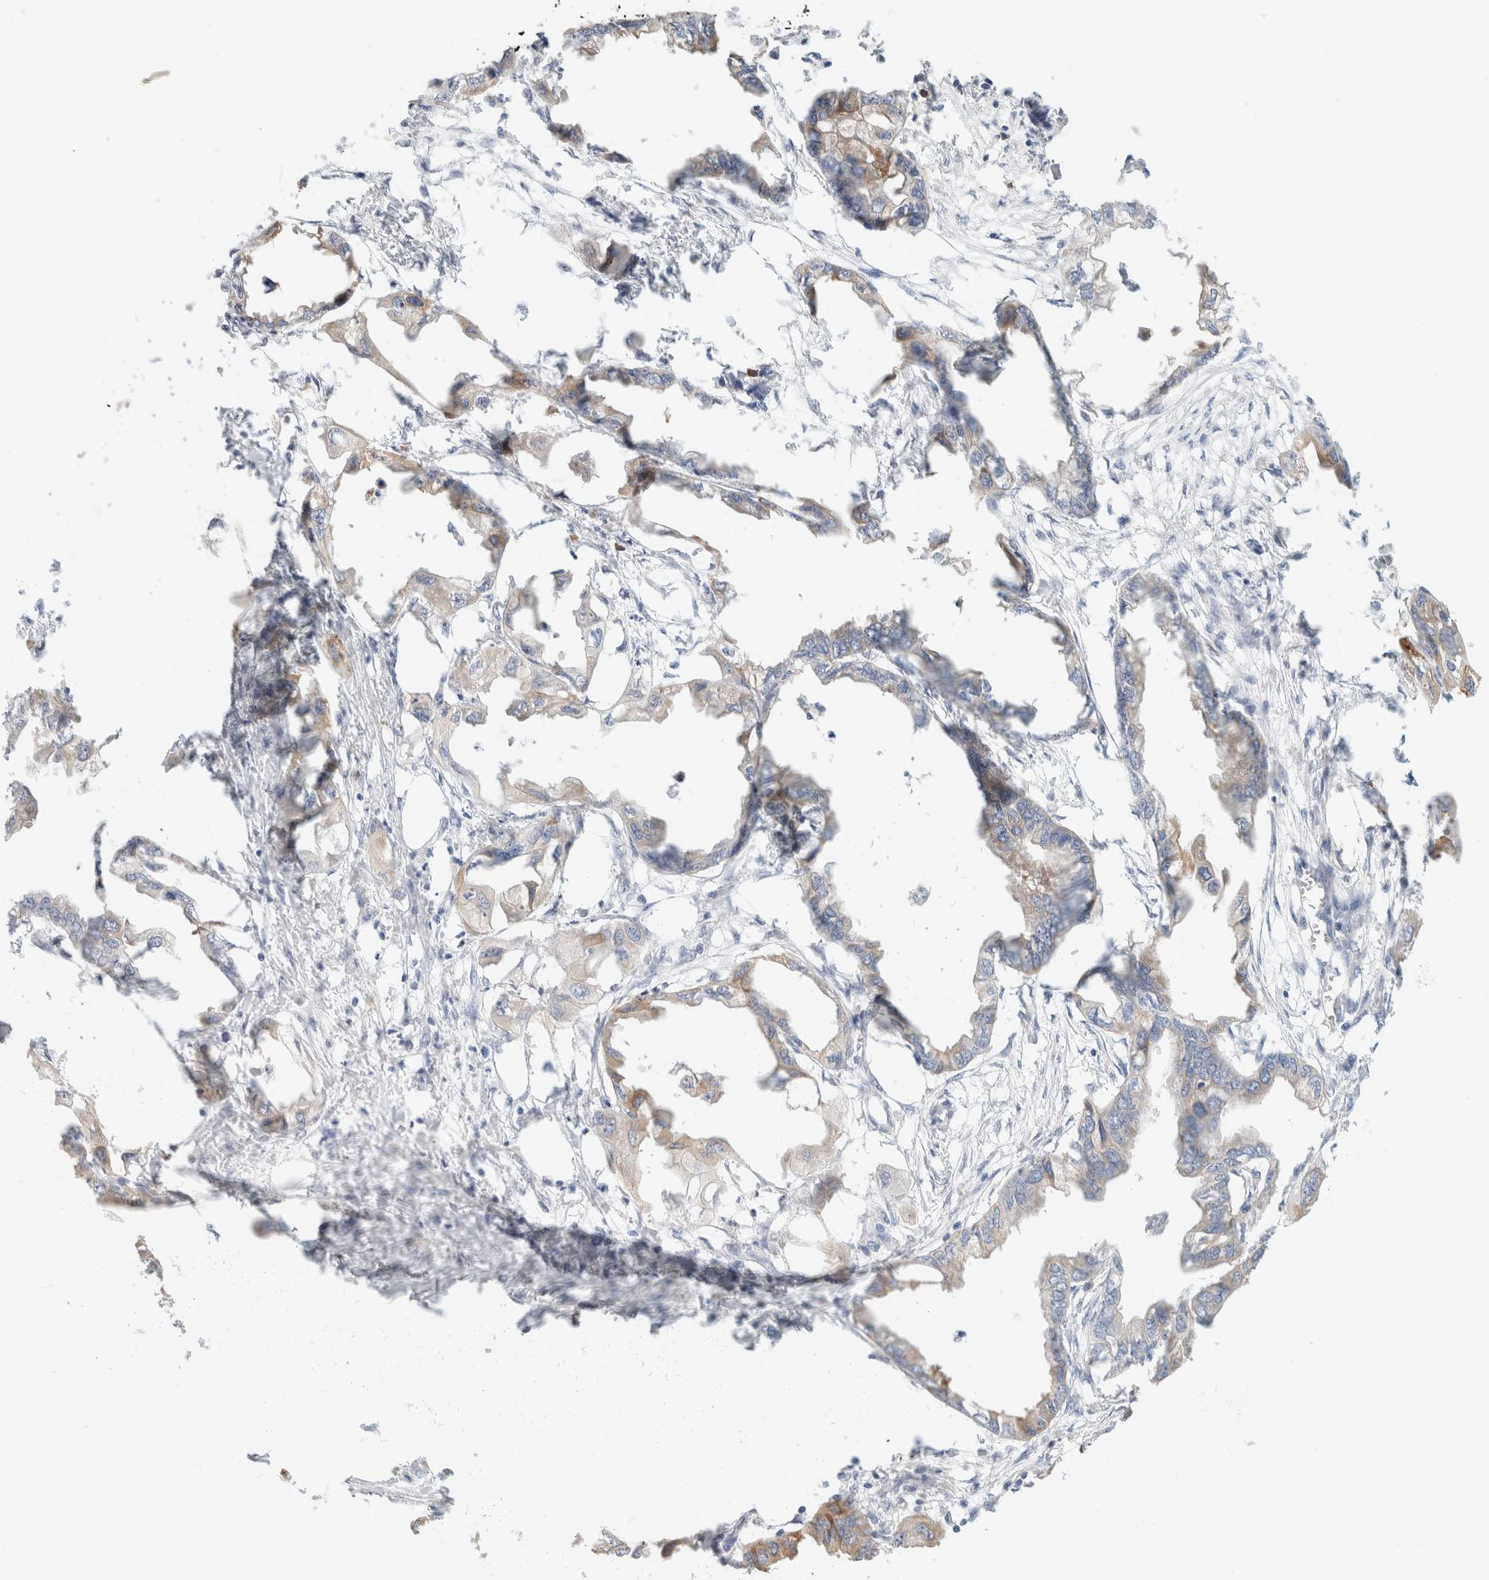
{"staining": {"intensity": "weak", "quantity": "<25%", "location": "cytoplasmic/membranous"}, "tissue": "endometrial cancer", "cell_type": "Tumor cells", "image_type": "cancer", "snomed": [{"axis": "morphology", "description": "Adenocarcinoma, NOS"}, {"axis": "morphology", "description": "Adenocarcinoma, metastatic, NOS"}, {"axis": "topography", "description": "Adipose tissue"}, {"axis": "topography", "description": "Endometrium"}], "caption": "Tumor cells show no significant expression in metastatic adenocarcinoma (endometrial). (IHC, brightfield microscopy, high magnification).", "gene": "GADD45G", "patient": {"sex": "female", "age": 67}}